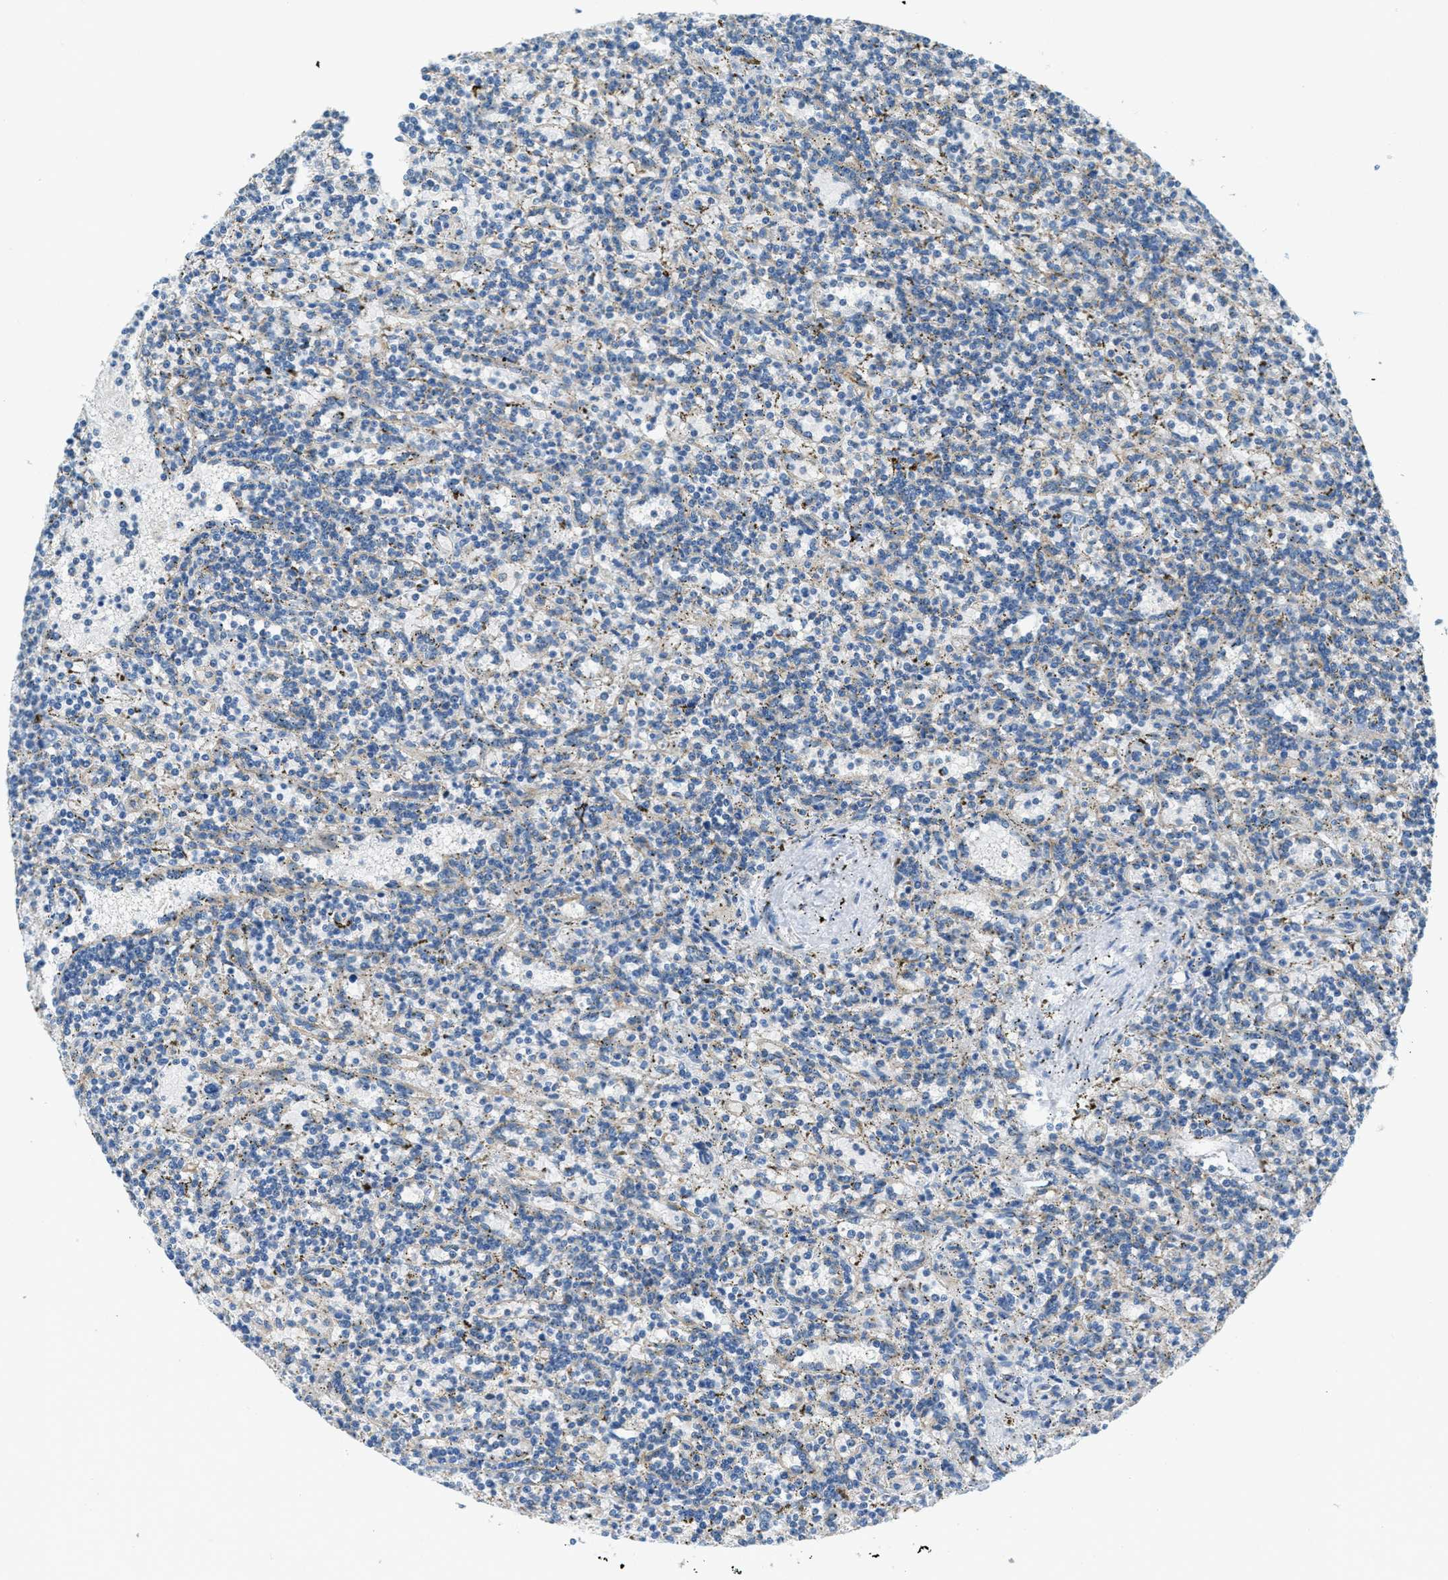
{"staining": {"intensity": "weak", "quantity": "<25%", "location": "cytoplasmic/membranous"}, "tissue": "lymphoma", "cell_type": "Tumor cells", "image_type": "cancer", "snomed": [{"axis": "morphology", "description": "Malignant lymphoma, non-Hodgkin's type, Low grade"}, {"axis": "topography", "description": "Spleen"}], "caption": "The immunohistochemistry (IHC) photomicrograph has no significant expression in tumor cells of lymphoma tissue.", "gene": "AP2B1", "patient": {"sex": "male", "age": 73}}